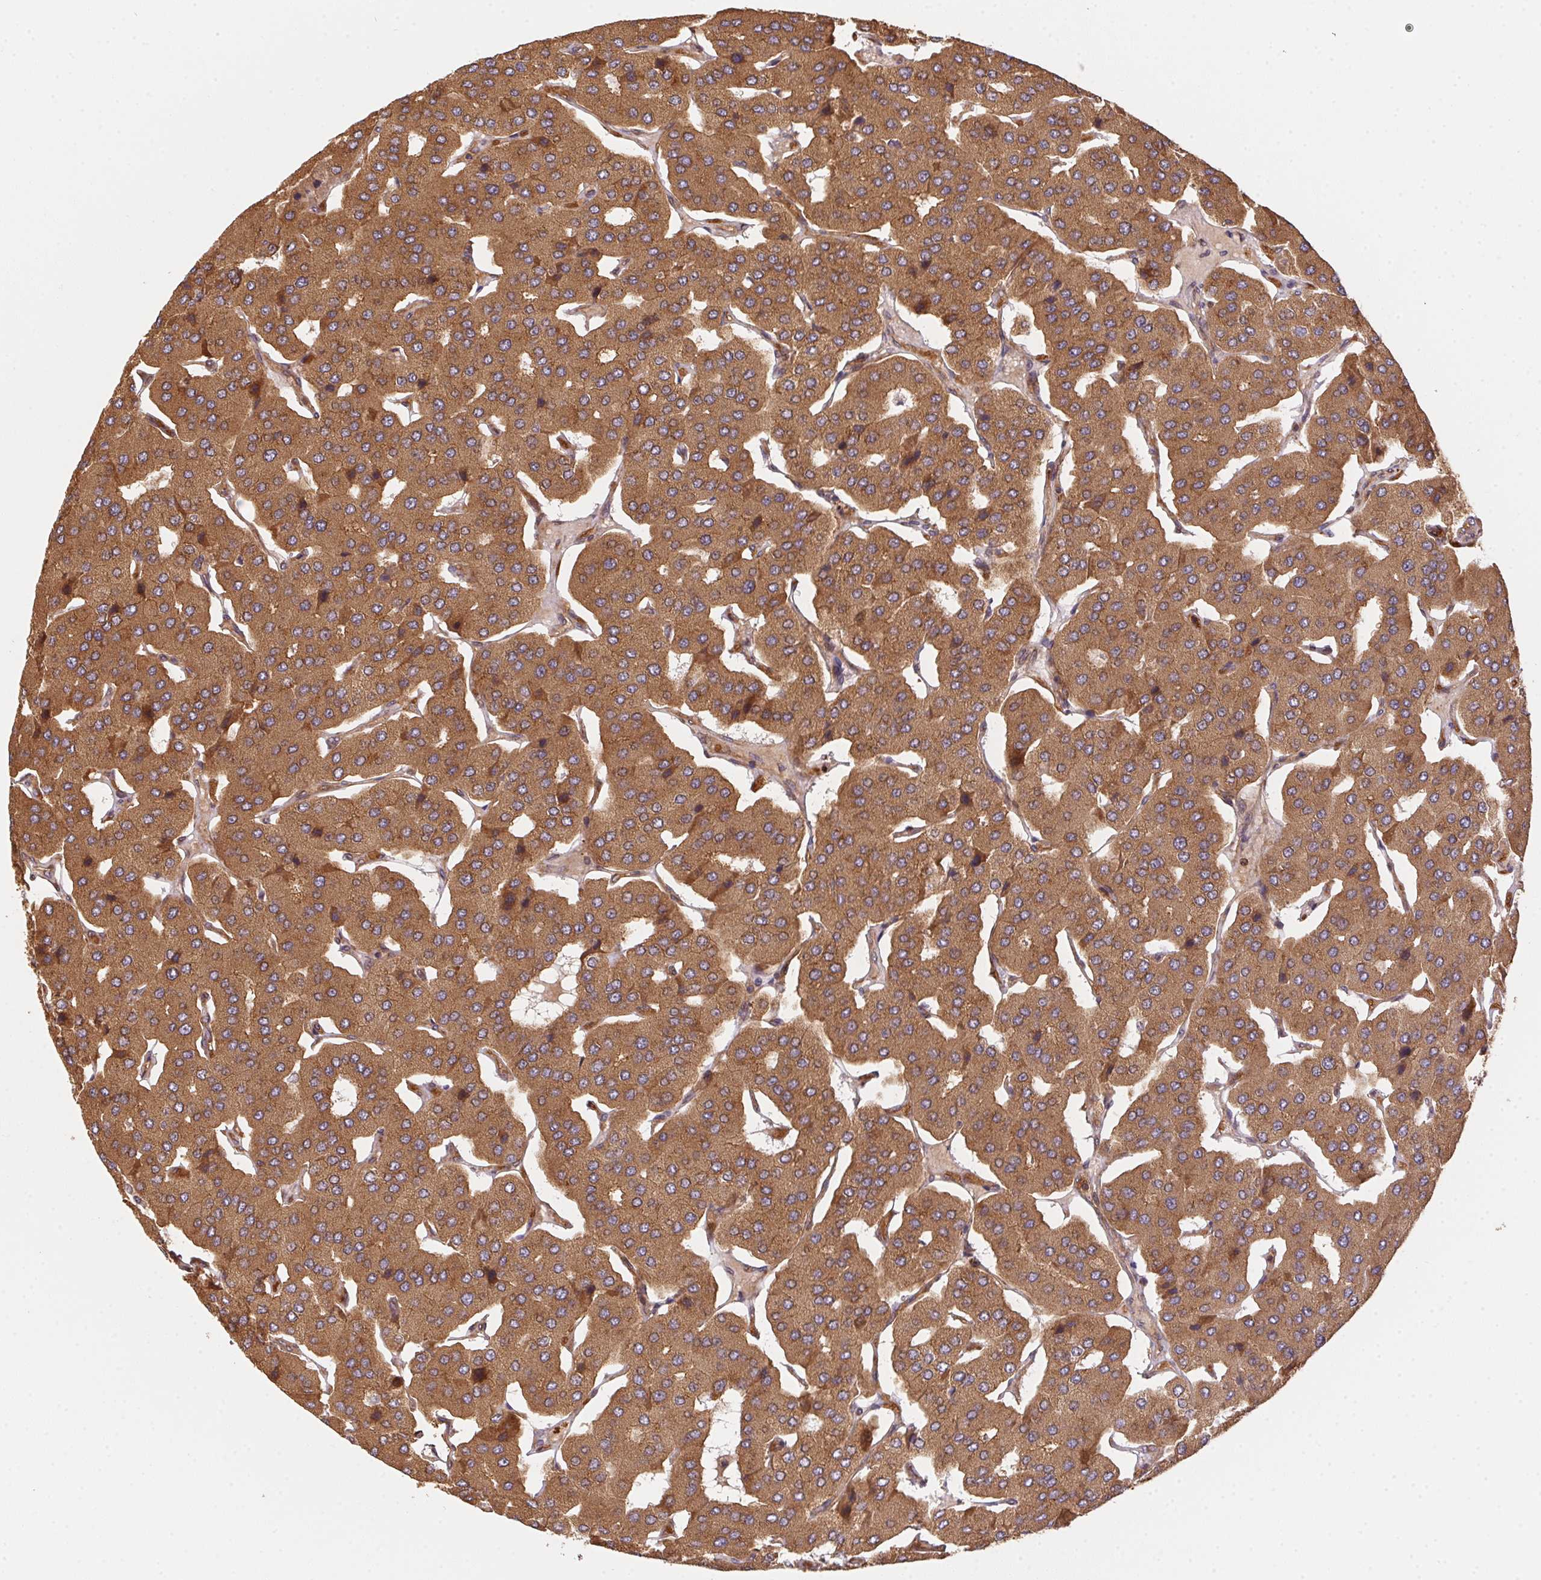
{"staining": {"intensity": "moderate", "quantity": ">75%", "location": "cytoplasmic/membranous"}, "tissue": "parathyroid gland", "cell_type": "Glandular cells", "image_type": "normal", "snomed": [{"axis": "morphology", "description": "Normal tissue, NOS"}, {"axis": "morphology", "description": "Adenoma, NOS"}, {"axis": "topography", "description": "Parathyroid gland"}], "caption": "Immunohistochemical staining of benign parathyroid gland displays medium levels of moderate cytoplasmic/membranous expression in approximately >75% of glandular cells.", "gene": "USE1", "patient": {"sex": "female", "age": 86}}